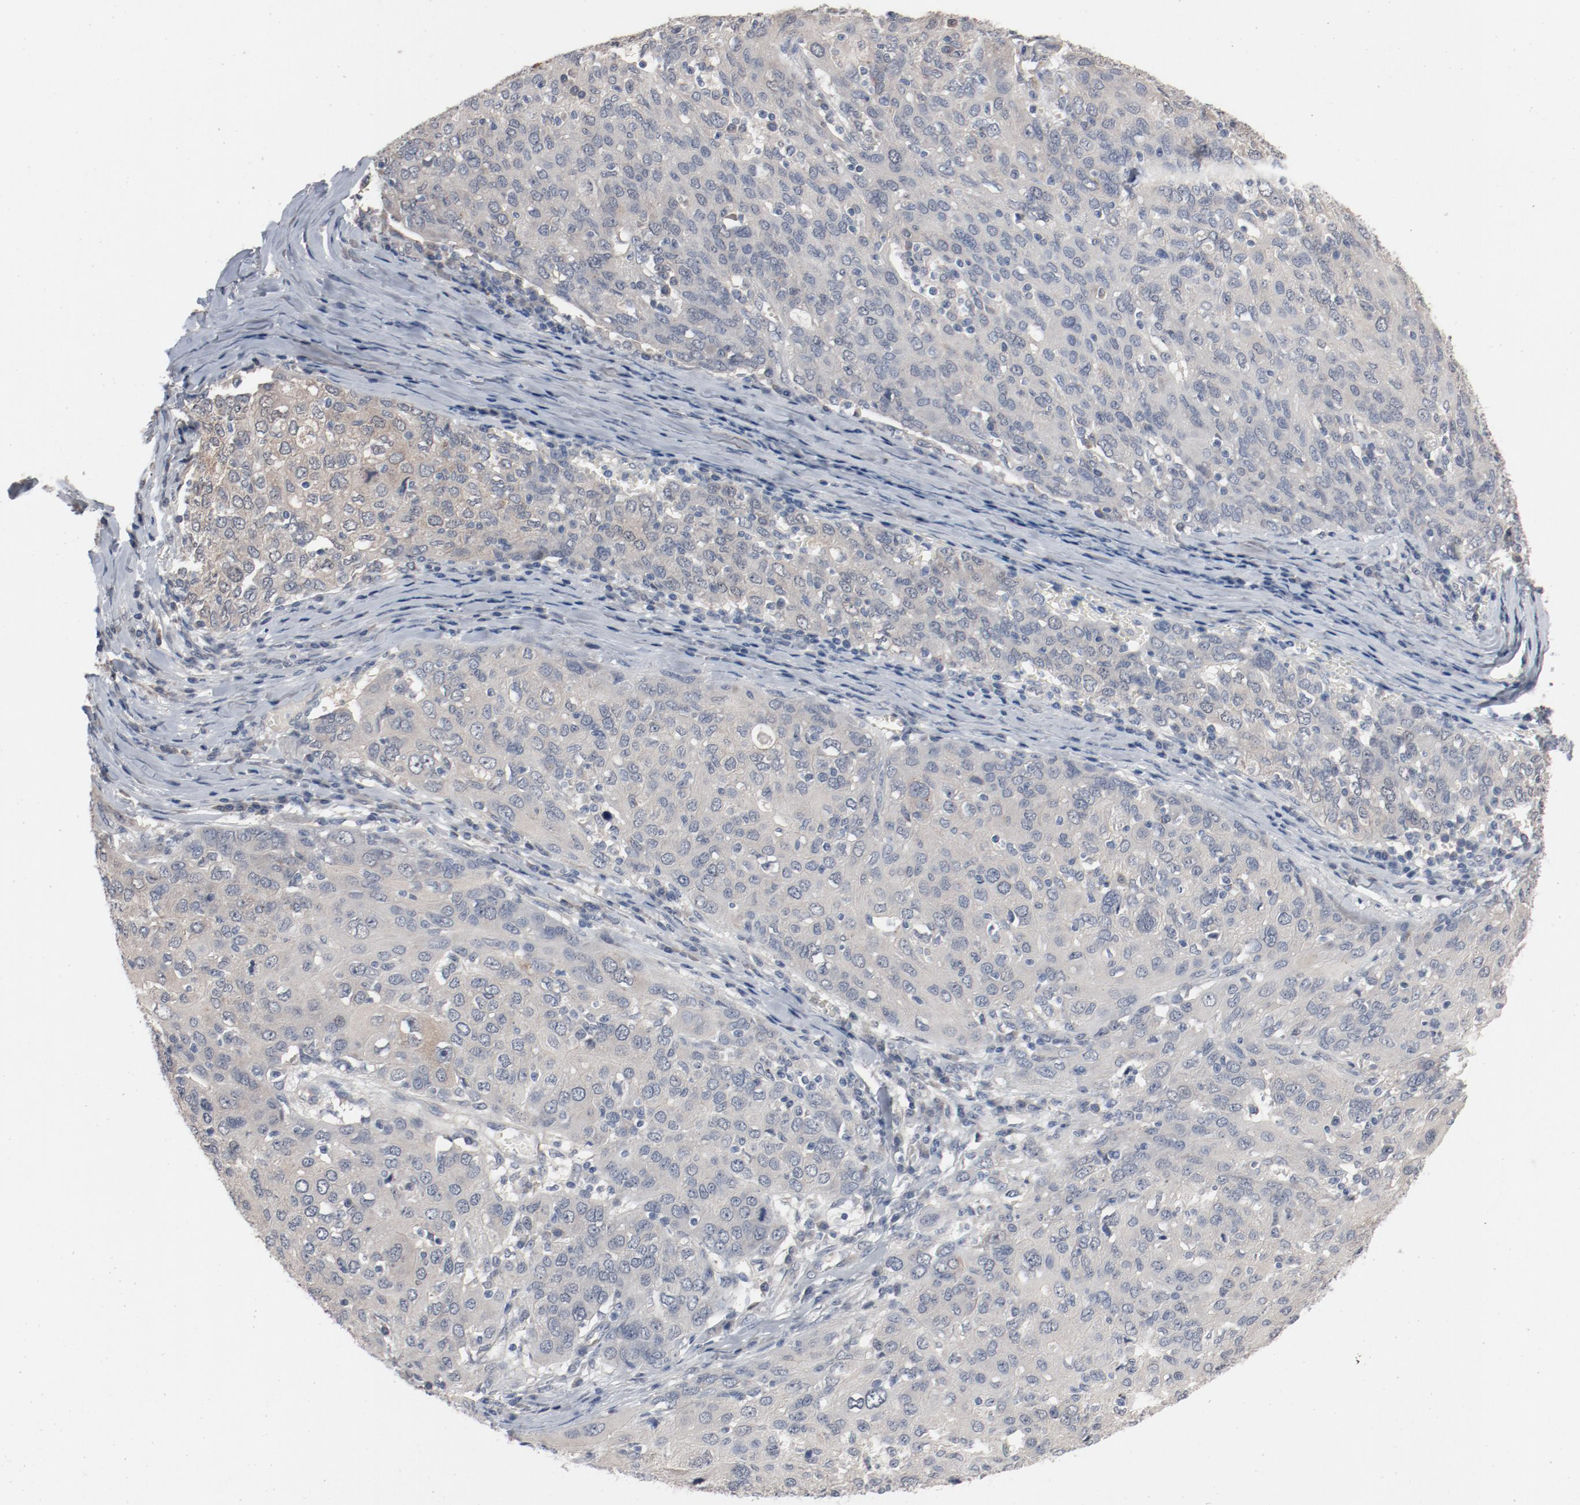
{"staining": {"intensity": "weak", "quantity": ">75%", "location": "cytoplasmic/membranous"}, "tissue": "ovarian cancer", "cell_type": "Tumor cells", "image_type": "cancer", "snomed": [{"axis": "morphology", "description": "Carcinoma, endometroid"}, {"axis": "topography", "description": "Ovary"}], "caption": "Protein staining of ovarian cancer tissue demonstrates weak cytoplasmic/membranous expression in approximately >75% of tumor cells. The protein is shown in brown color, while the nuclei are stained blue.", "gene": "DNAL4", "patient": {"sex": "female", "age": 50}}